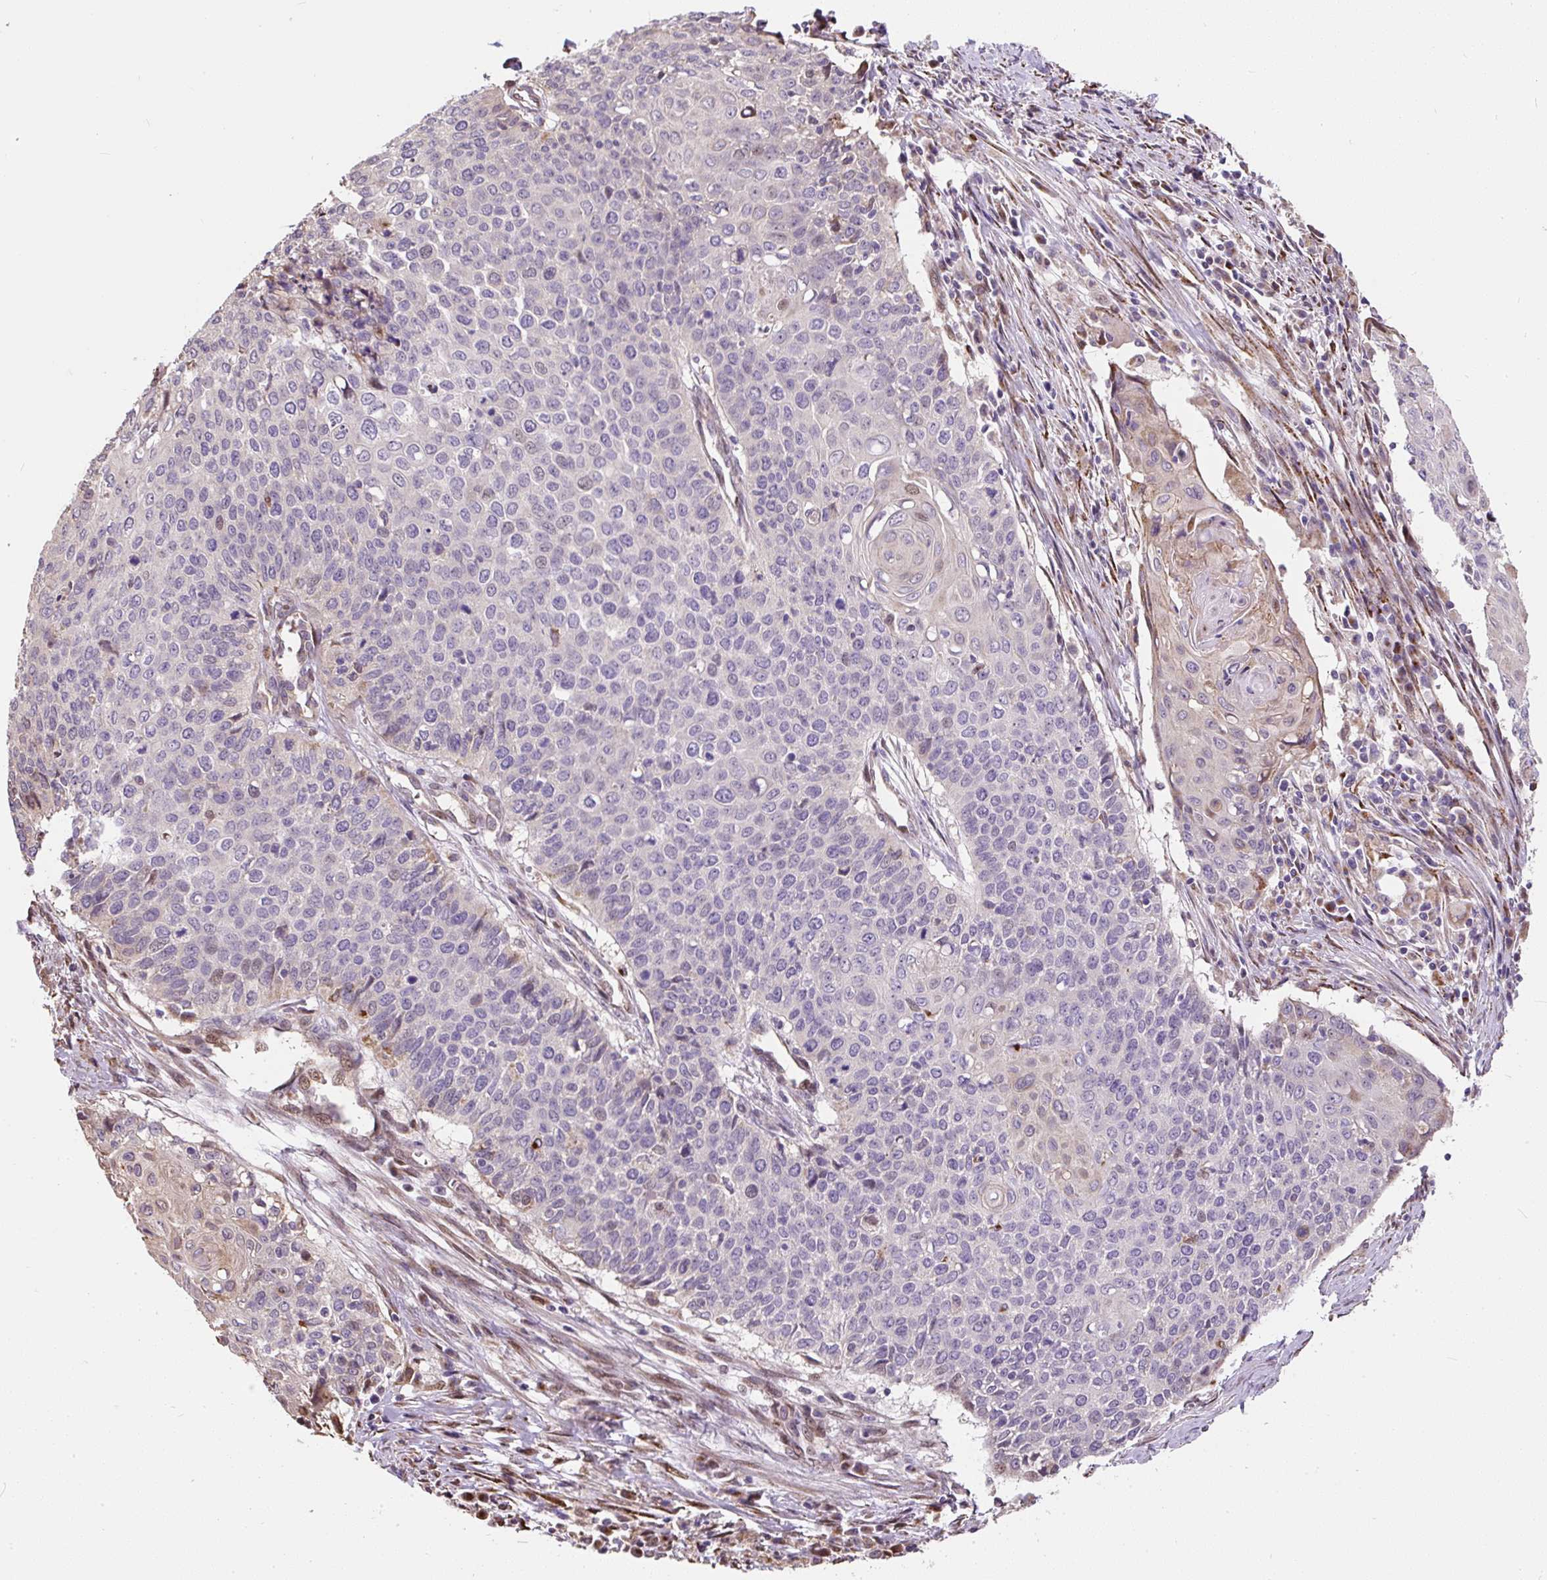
{"staining": {"intensity": "negative", "quantity": "none", "location": "none"}, "tissue": "cervical cancer", "cell_type": "Tumor cells", "image_type": "cancer", "snomed": [{"axis": "morphology", "description": "Squamous cell carcinoma, NOS"}, {"axis": "topography", "description": "Cervix"}], "caption": "IHC photomicrograph of neoplastic tissue: human cervical cancer stained with DAB (3,3'-diaminobenzidine) shows no significant protein positivity in tumor cells.", "gene": "PUS7L", "patient": {"sex": "female", "age": 39}}